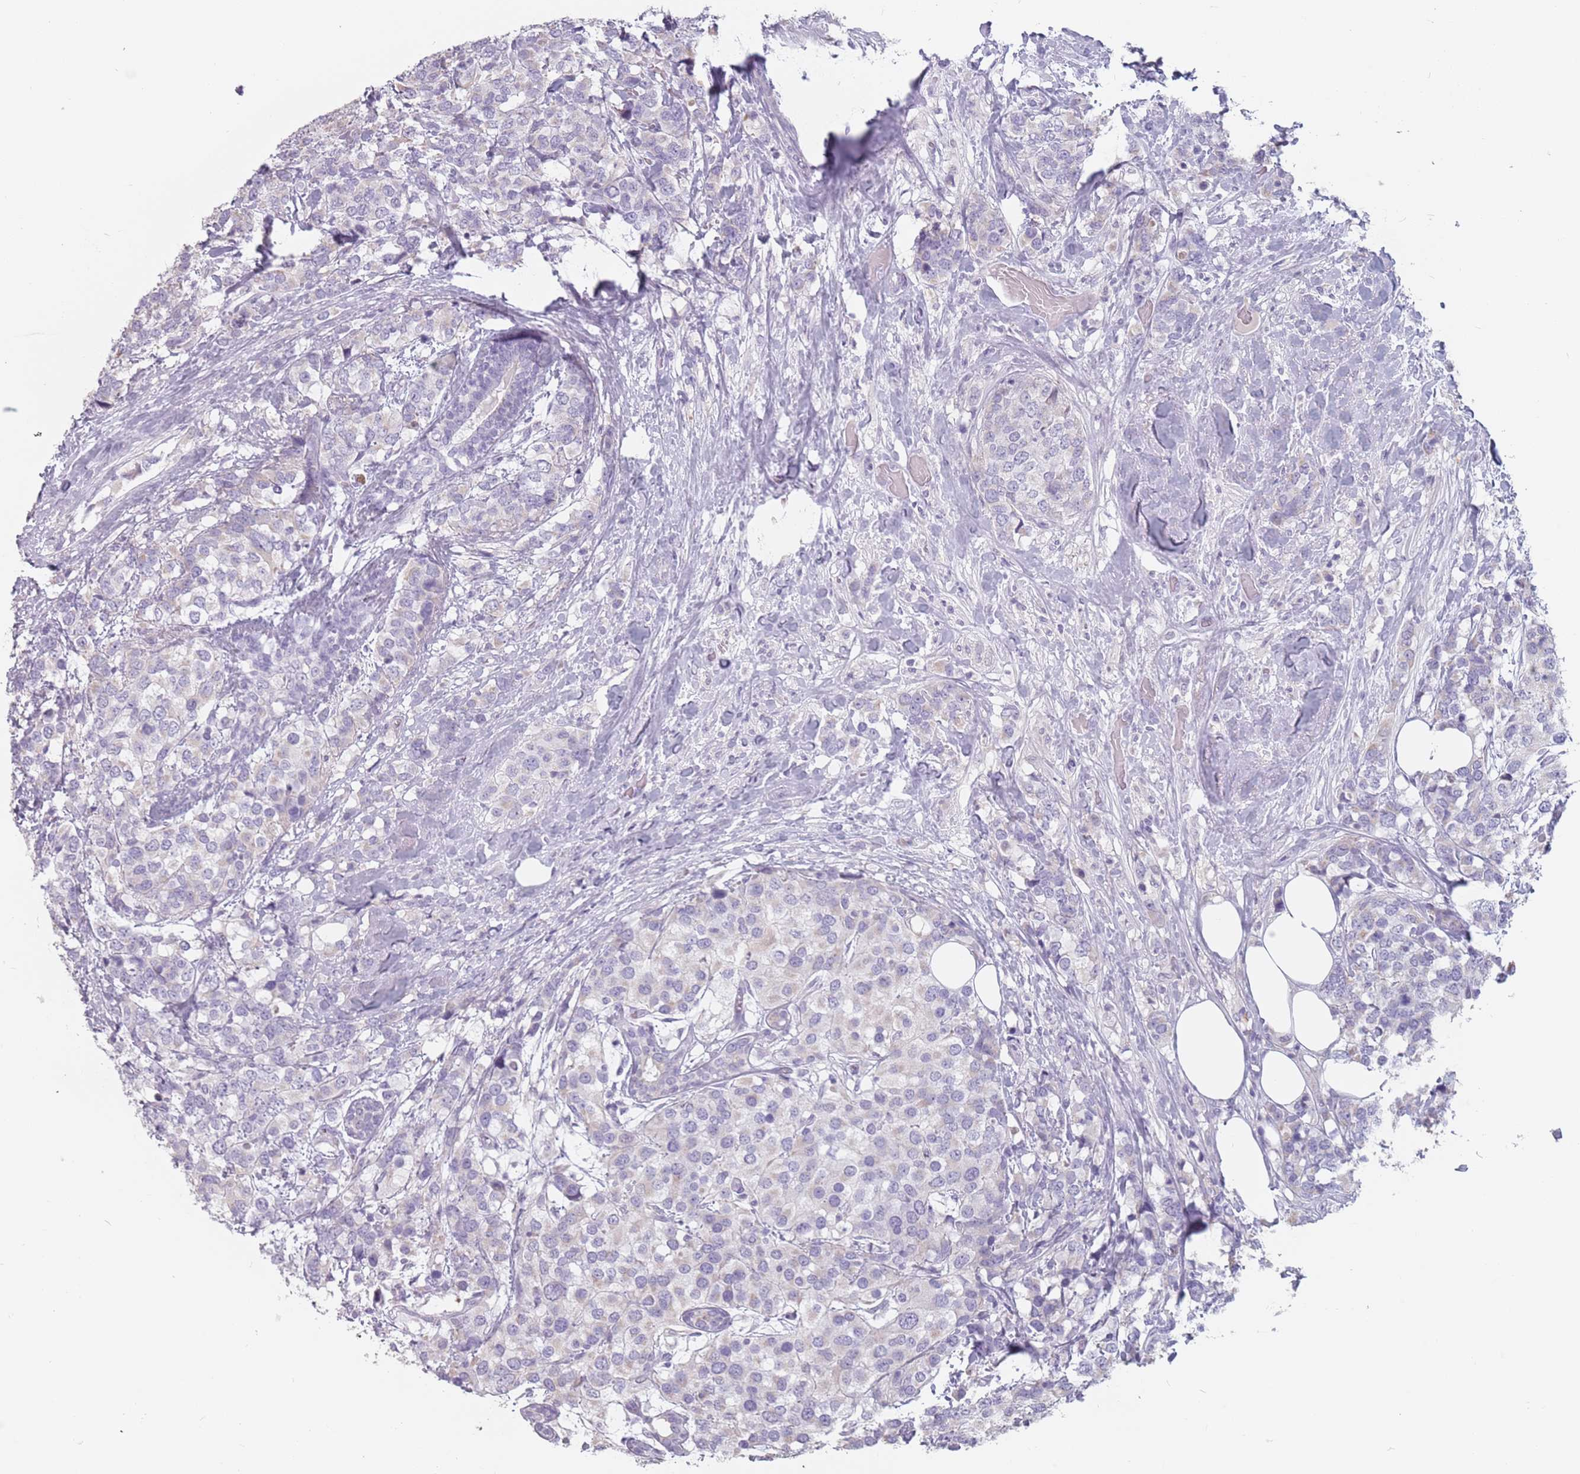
{"staining": {"intensity": "negative", "quantity": "none", "location": "none"}, "tissue": "breast cancer", "cell_type": "Tumor cells", "image_type": "cancer", "snomed": [{"axis": "morphology", "description": "Lobular carcinoma"}, {"axis": "topography", "description": "Breast"}], "caption": "This photomicrograph is of breast cancer (lobular carcinoma) stained with IHC to label a protein in brown with the nuclei are counter-stained blue. There is no positivity in tumor cells.", "gene": "CEP19", "patient": {"sex": "female", "age": 59}}